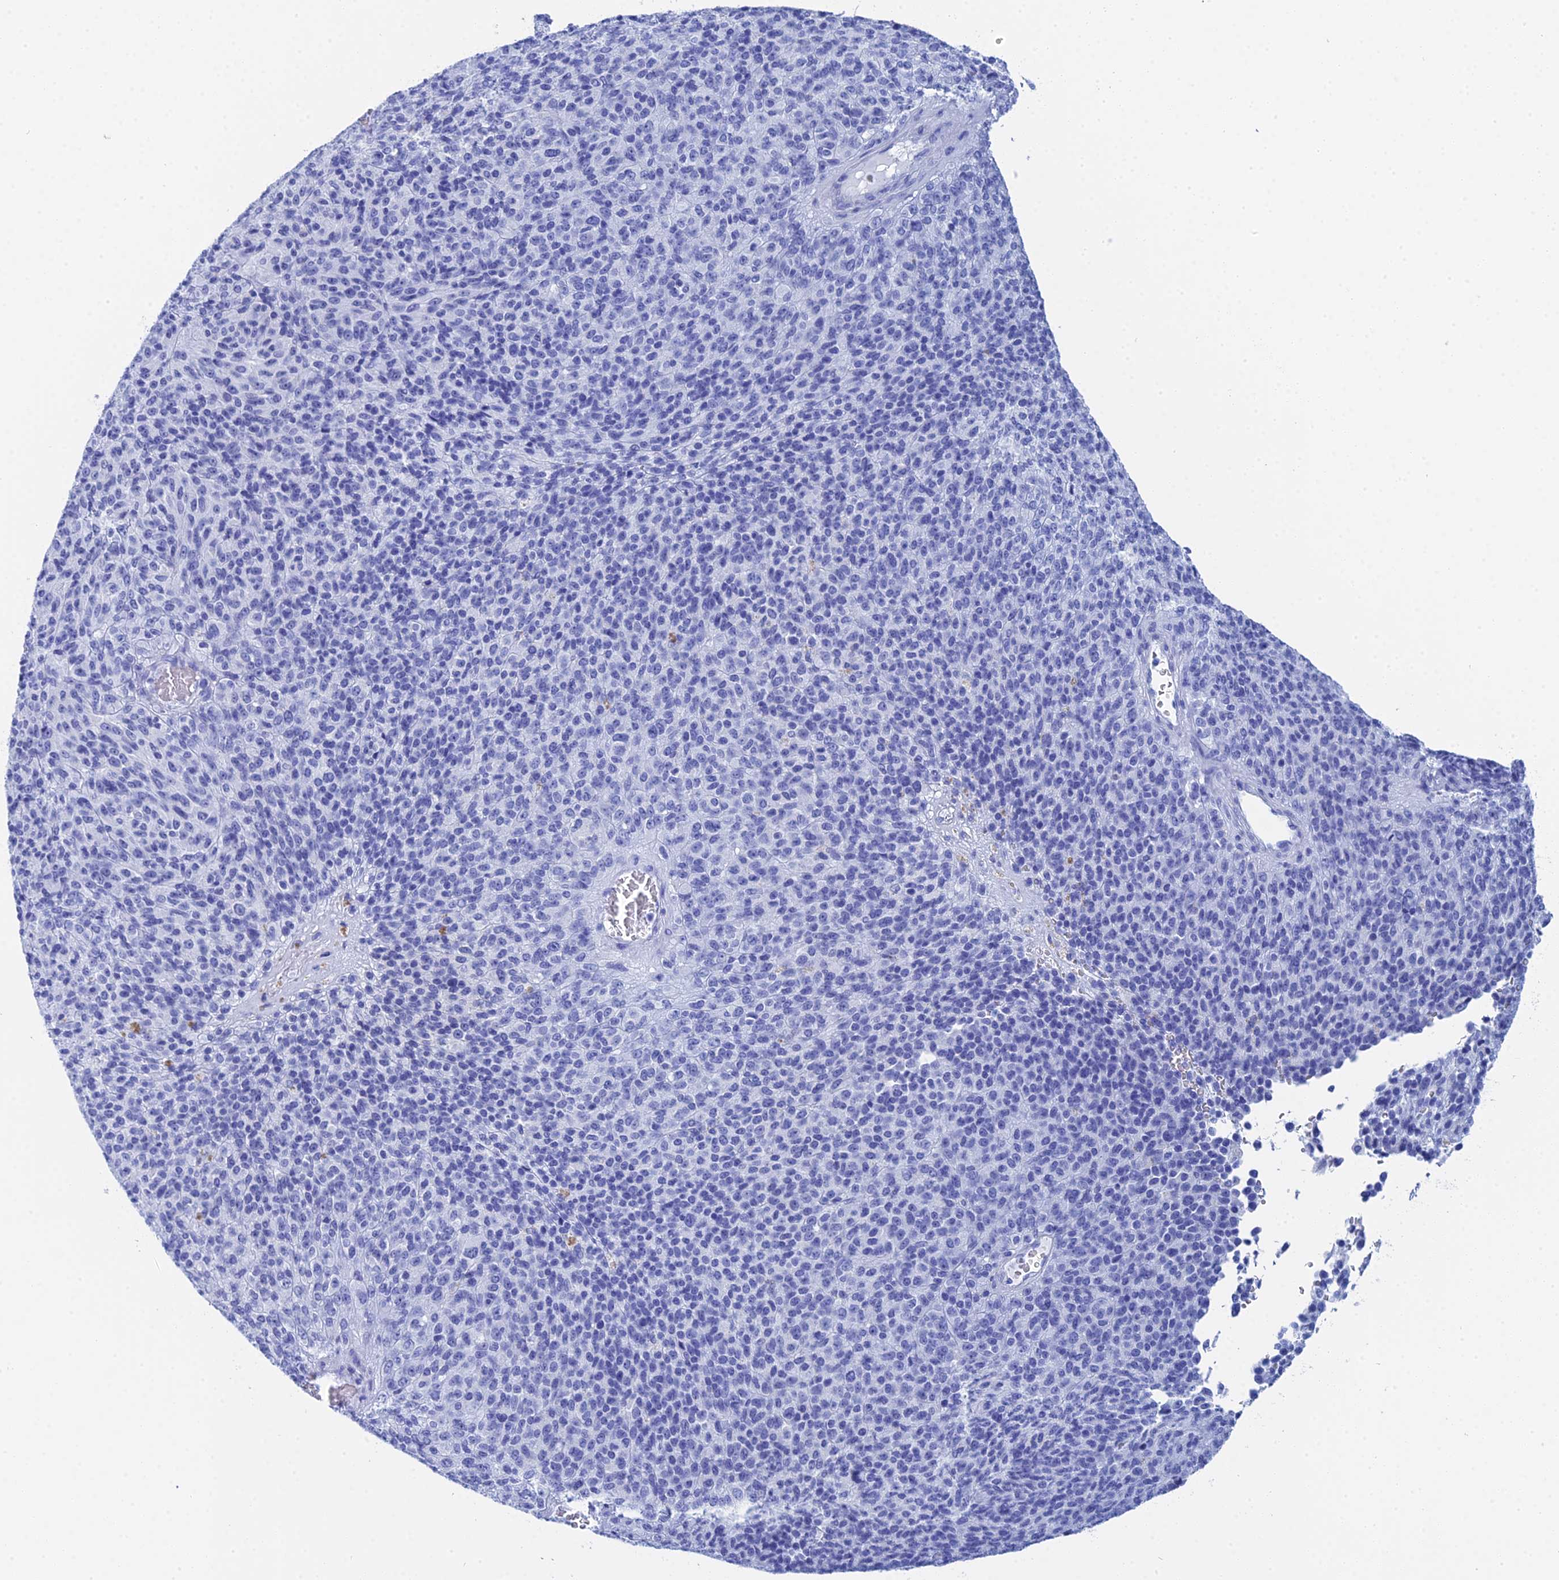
{"staining": {"intensity": "negative", "quantity": "none", "location": "none"}, "tissue": "melanoma", "cell_type": "Tumor cells", "image_type": "cancer", "snomed": [{"axis": "morphology", "description": "Malignant melanoma, Metastatic site"}, {"axis": "topography", "description": "Brain"}], "caption": "The micrograph exhibits no significant positivity in tumor cells of melanoma.", "gene": "TEX101", "patient": {"sex": "female", "age": 56}}